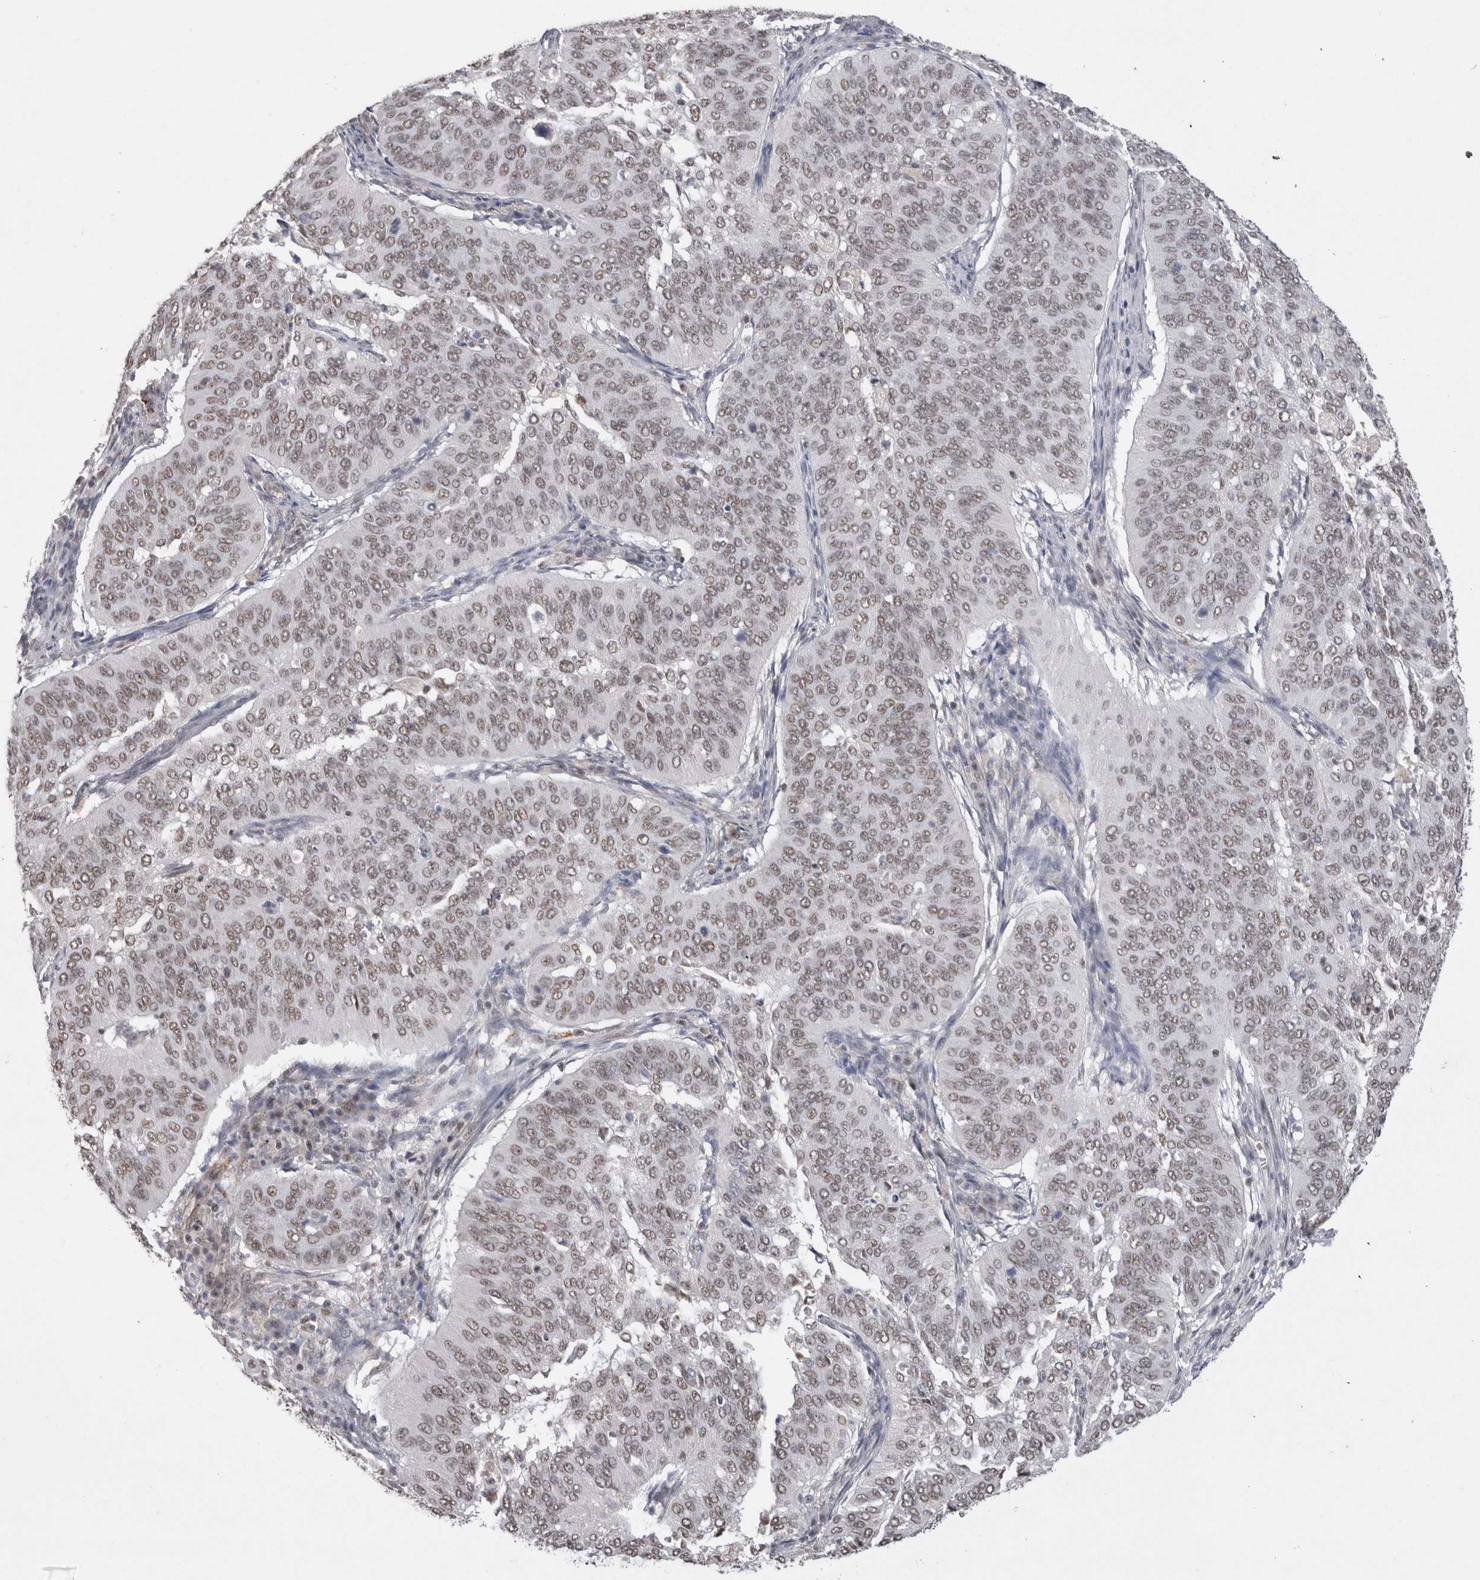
{"staining": {"intensity": "weak", "quantity": ">75%", "location": "nuclear"}, "tissue": "cervical cancer", "cell_type": "Tumor cells", "image_type": "cancer", "snomed": [{"axis": "morphology", "description": "Normal tissue, NOS"}, {"axis": "morphology", "description": "Squamous cell carcinoma, NOS"}, {"axis": "topography", "description": "Cervix"}], "caption": "Squamous cell carcinoma (cervical) tissue demonstrates weak nuclear staining in about >75% of tumor cells, visualized by immunohistochemistry. The protein is stained brown, and the nuclei are stained in blue (DAB IHC with brightfield microscopy, high magnification).", "gene": "DAXX", "patient": {"sex": "female", "age": 39}}